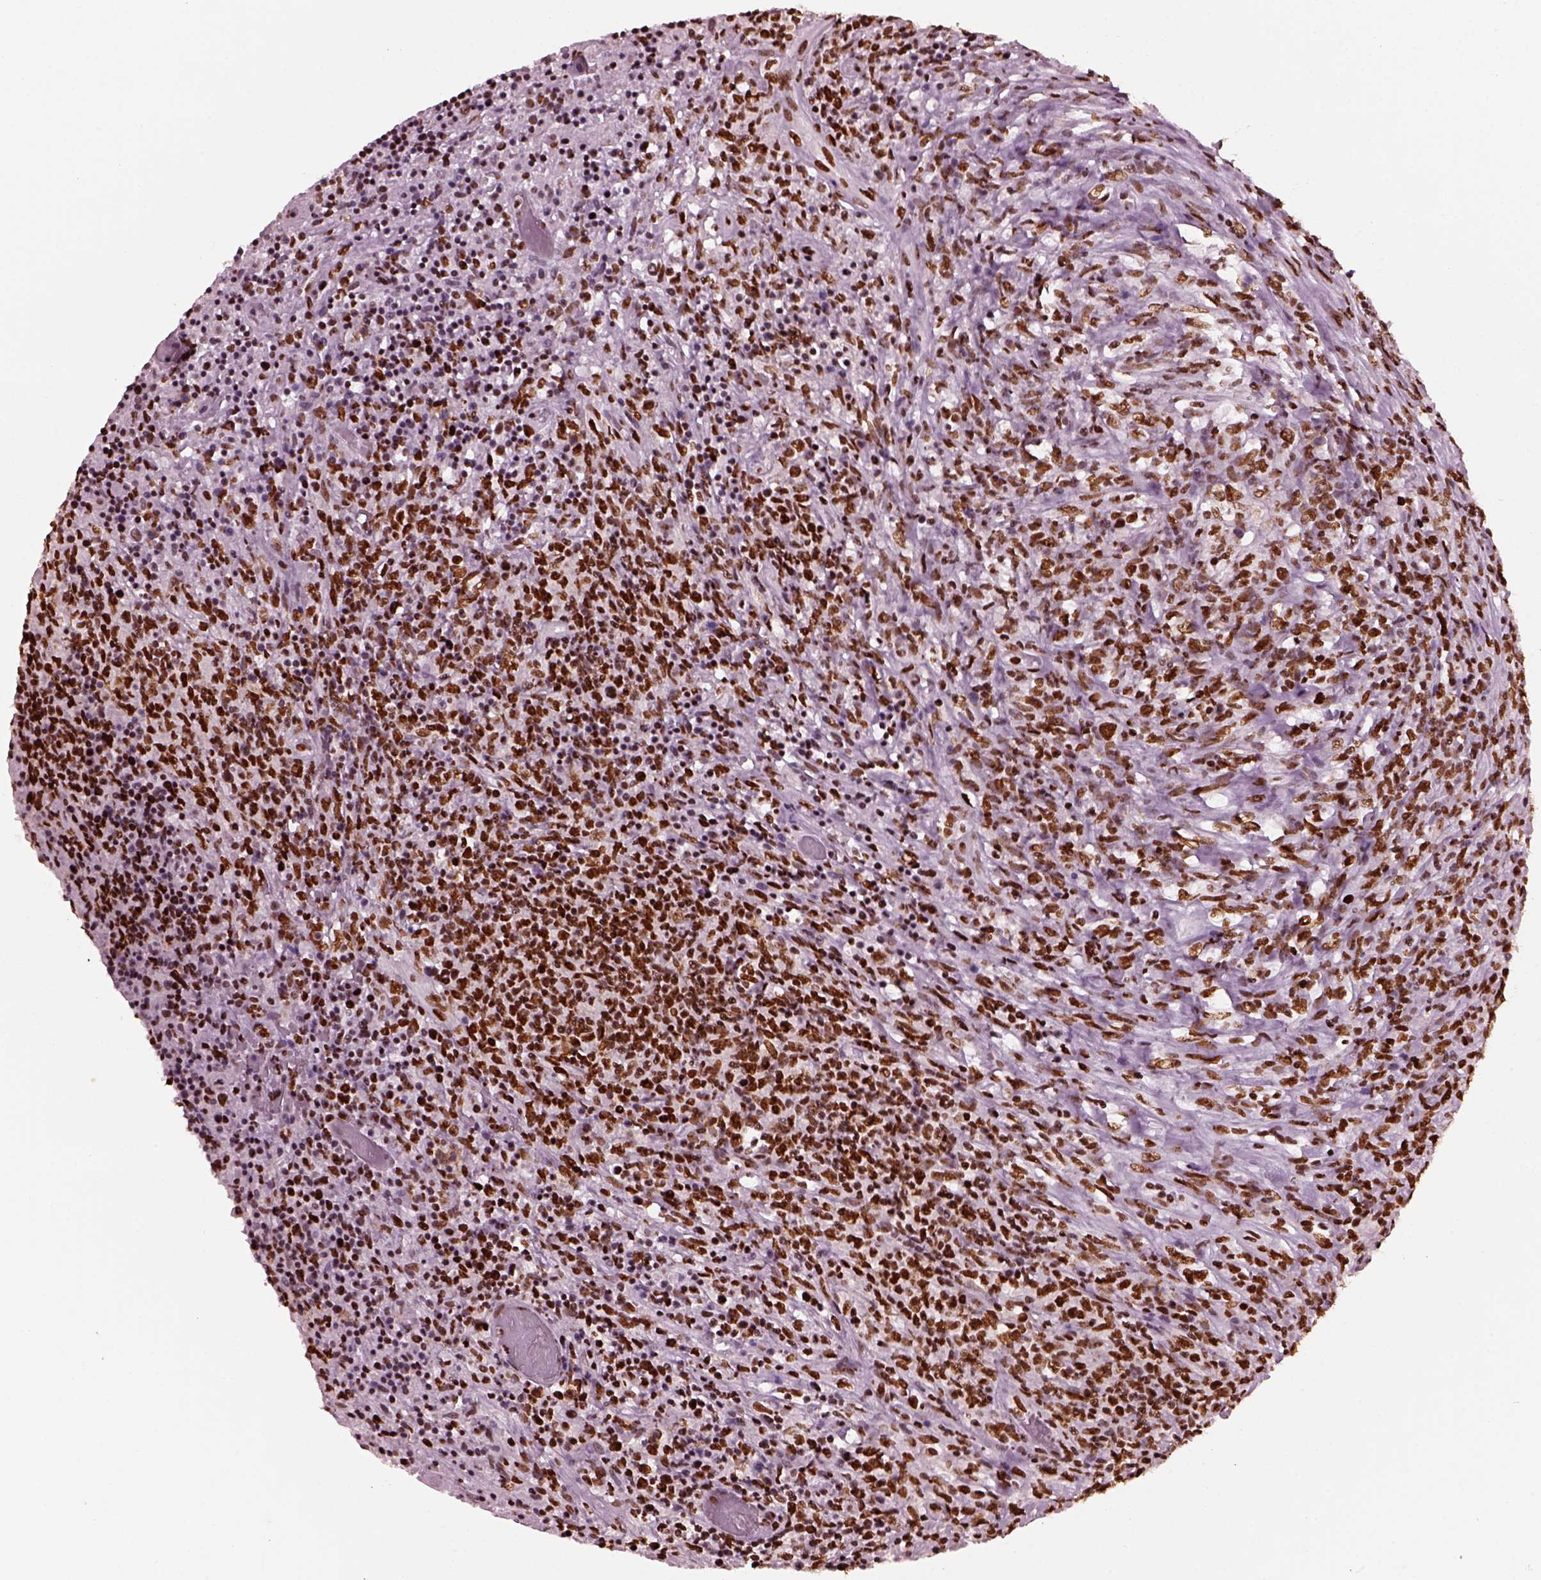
{"staining": {"intensity": "strong", "quantity": ">75%", "location": "nuclear"}, "tissue": "lymphoma", "cell_type": "Tumor cells", "image_type": "cancer", "snomed": [{"axis": "morphology", "description": "Malignant lymphoma, non-Hodgkin's type, High grade"}, {"axis": "topography", "description": "Lung"}], "caption": "Human malignant lymphoma, non-Hodgkin's type (high-grade) stained with a protein marker displays strong staining in tumor cells.", "gene": "CBFA2T3", "patient": {"sex": "male", "age": 79}}